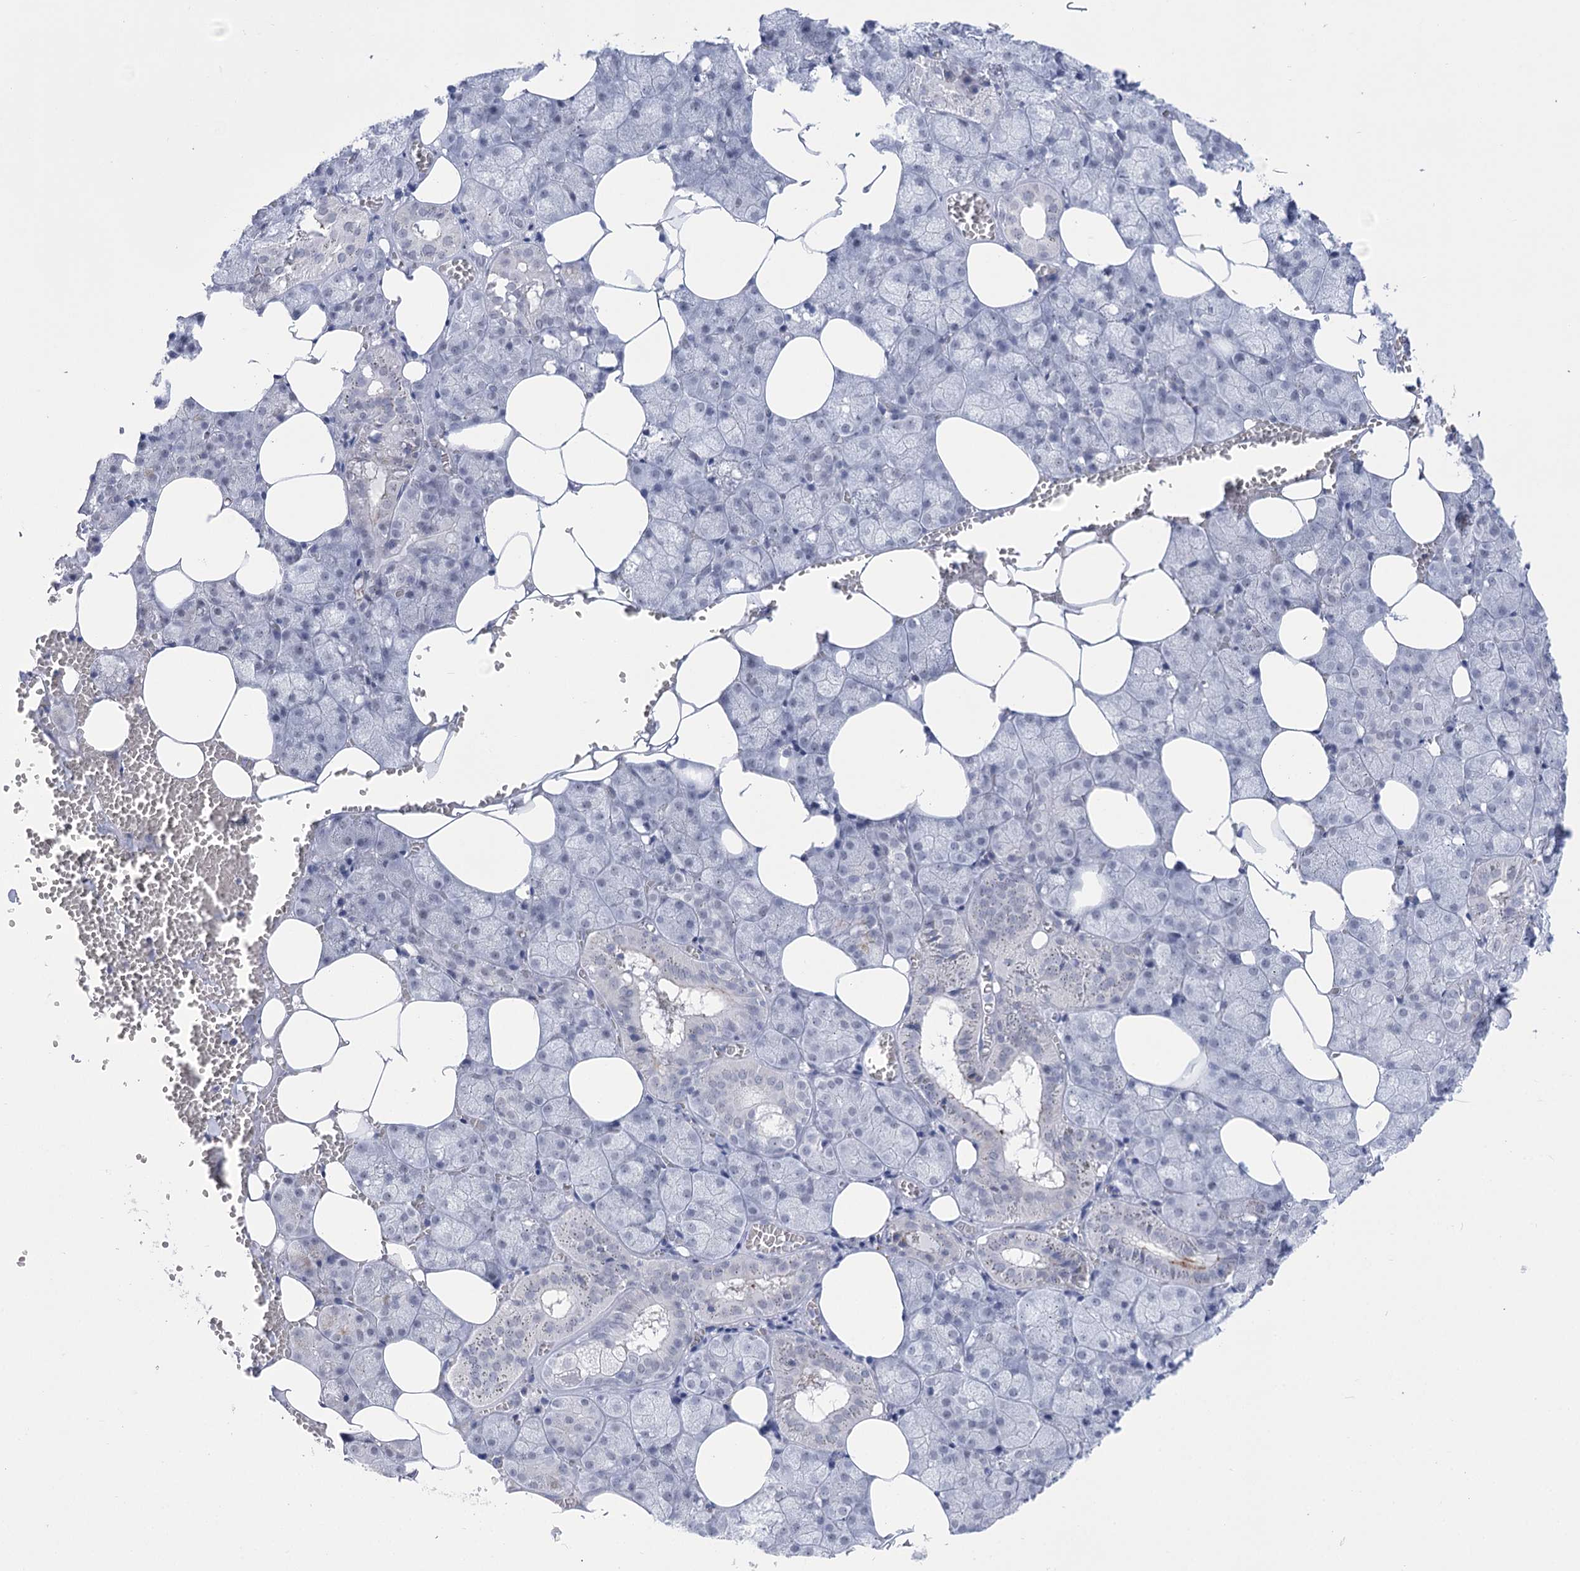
{"staining": {"intensity": "negative", "quantity": "none", "location": "none"}, "tissue": "salivary gland", "cell_type": "Glandular cells", "image_type": "normal", "snomed": [{"axis": "morphology", "description": "Normal tissue, NOS"}, {"axis": "topography", "description": "Salivary gland"}], "caption": "Micrograph shows no significant protein expression in glandular cells of benign salivary gland. (DAB (3,3'-diaminobenzidine) IHC visualized using brightfield microscopy, high magnification).", "gene": "HORMAD1", "patient": {"sex": "male", "age": 62}}